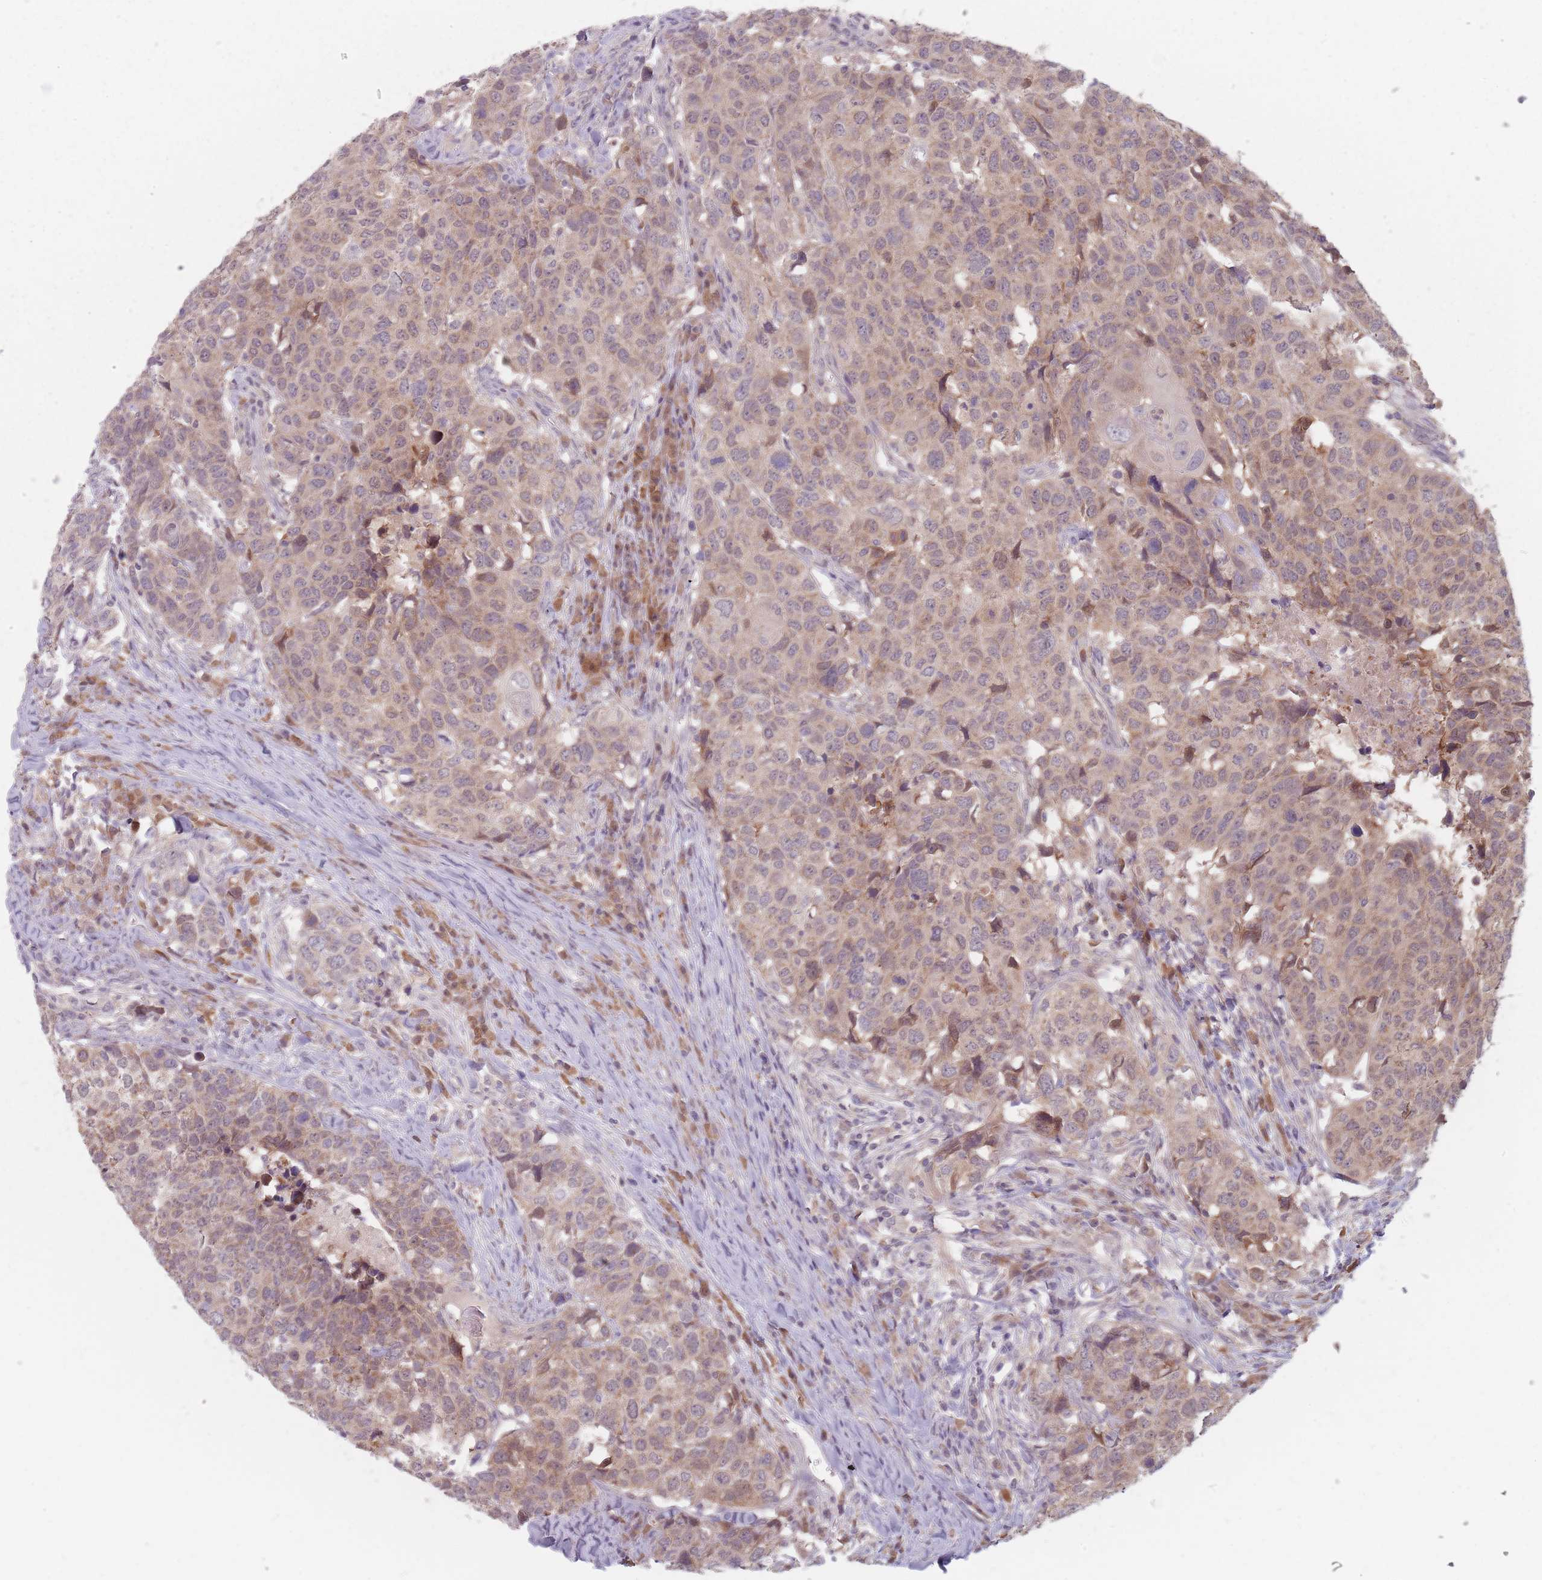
{"staining": {"intensity": "weak", "quantity": "25%-75%", "location": "cytoplasmic/membranous,nuclear"}, "tissue": "head and neck cancer", "cell_type": "Tumor cells", "image_type": "cancer", "snomed": [{"axis": "morphology", "description": "Normal tissue, NOS"}, {"axis": "morphology", "description": "Squamous cell carcinoma, NOS"}, {"axis": "topography", "description": "Skeletal muscle"}, {"axis": "topography", "description": "Vascular tissue"}, {"axis": "topography", "description": "Peripheral nerve tissue"}, {"axis": "topography", "description": "Head-Neck"}], "caption": "There is low levels of weak cytoplasmic/membranous and nuclear staining in tumor cells of head and neck squamous cell carcinoma, as demonstrated by immunohistochemical staining (brown color).", "gene": "NAXE", "patient": {"sex": "male", "age": 66}}